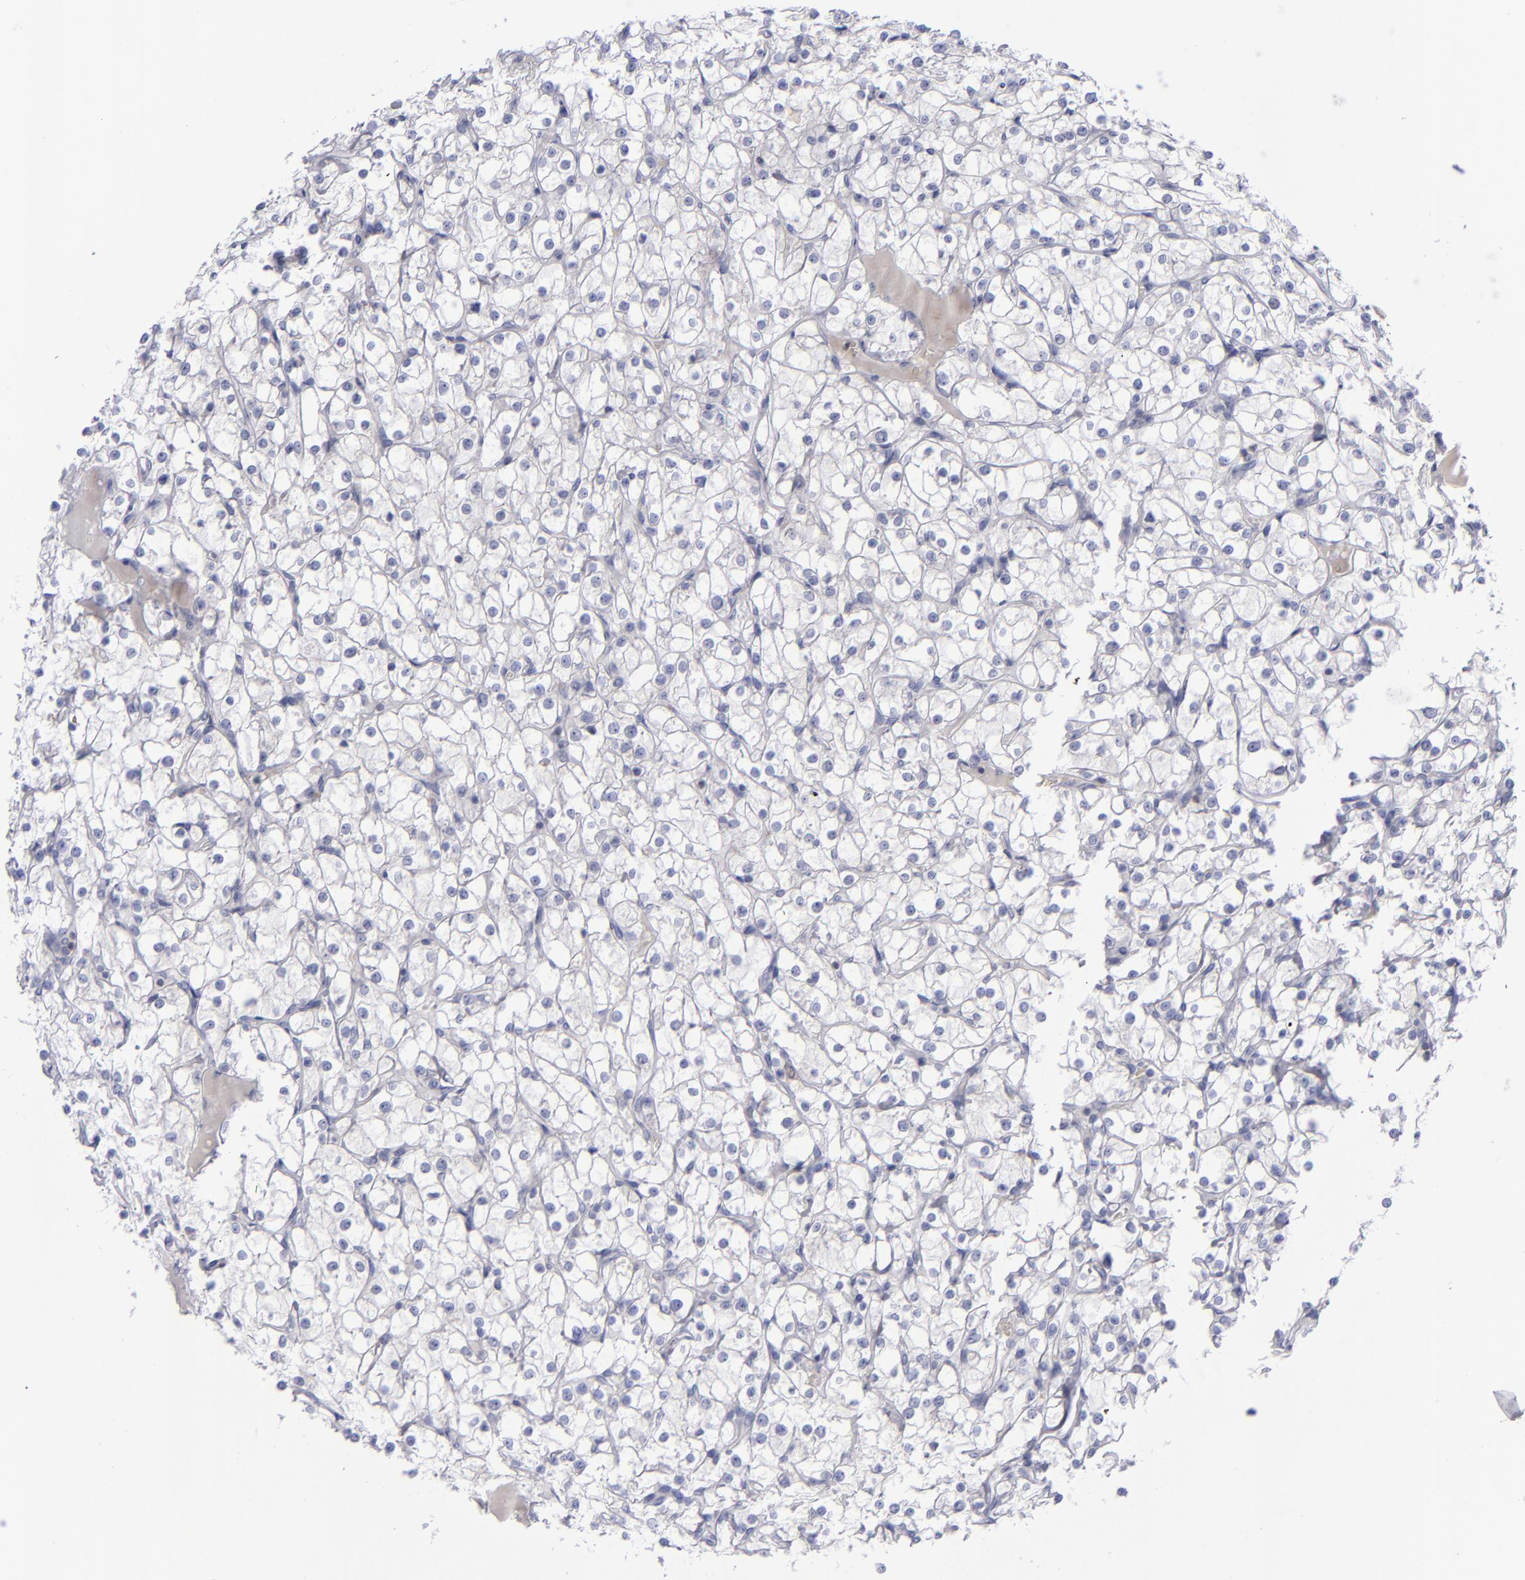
{"staining": {"intensity": "negative", "quantity": "none", "location": "none"}, "tissue": "renal cancer", "cell_type": "Tumor cells", "image_type": "cancer", "snomed": [{"axis": "morphology", "description": "Adenocarcinoma, NOS"}, {"axis": "topography", "description": "Kidney"}], "caption": "DAB immunohistochemical staining of human renal cancer (adenocarcinoma) reveals no significant staining in tumor cells.", "gene": "AURKA", "patient": {"sex": "female", "age": 73}}